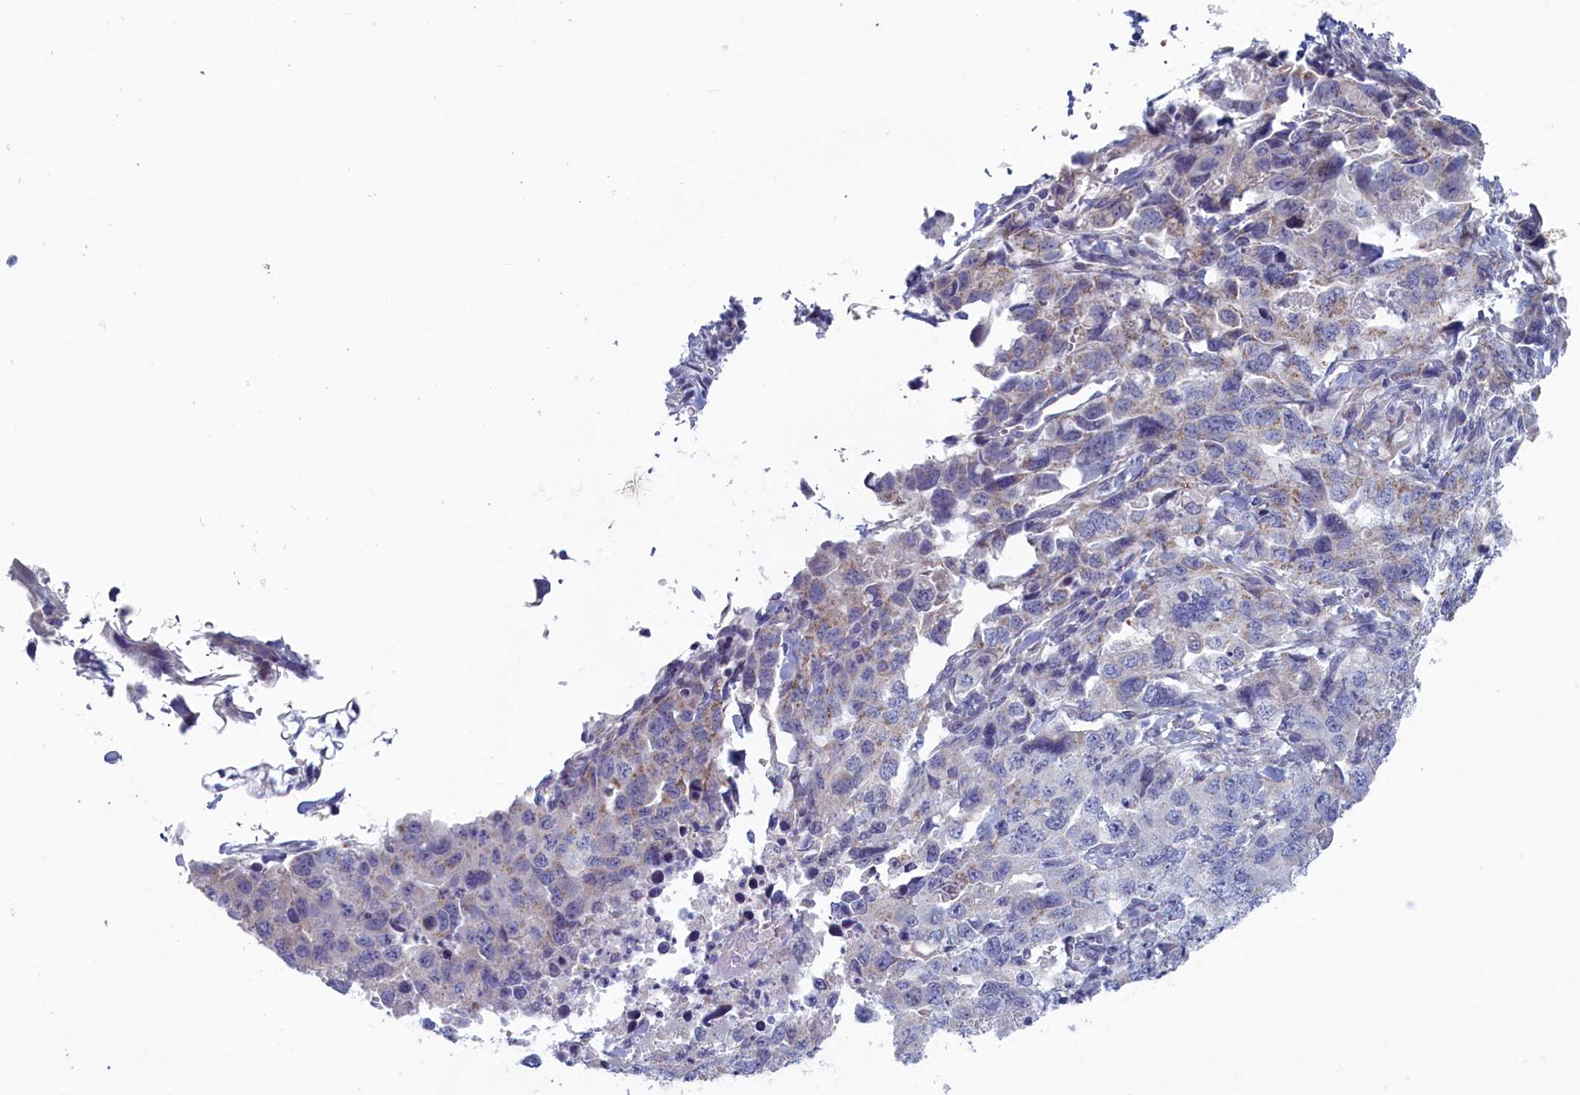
{"staining": {"intensity": "negative", "quantity": "none", "location": "none"}, "tissue": "lung cancer", "cell_type": "Tumor cells", "image_type": "cancer", "snomed": [{"axis": "morphology", "description": "Adenocarcinoma, NOS"}, {"axis": "topography", "description": "Lung"}], "caption": "There is no significant staining in tumor cells of lung cancer.", "gene": "WDR76", "patient": {"sex": "female", "age": 51}}